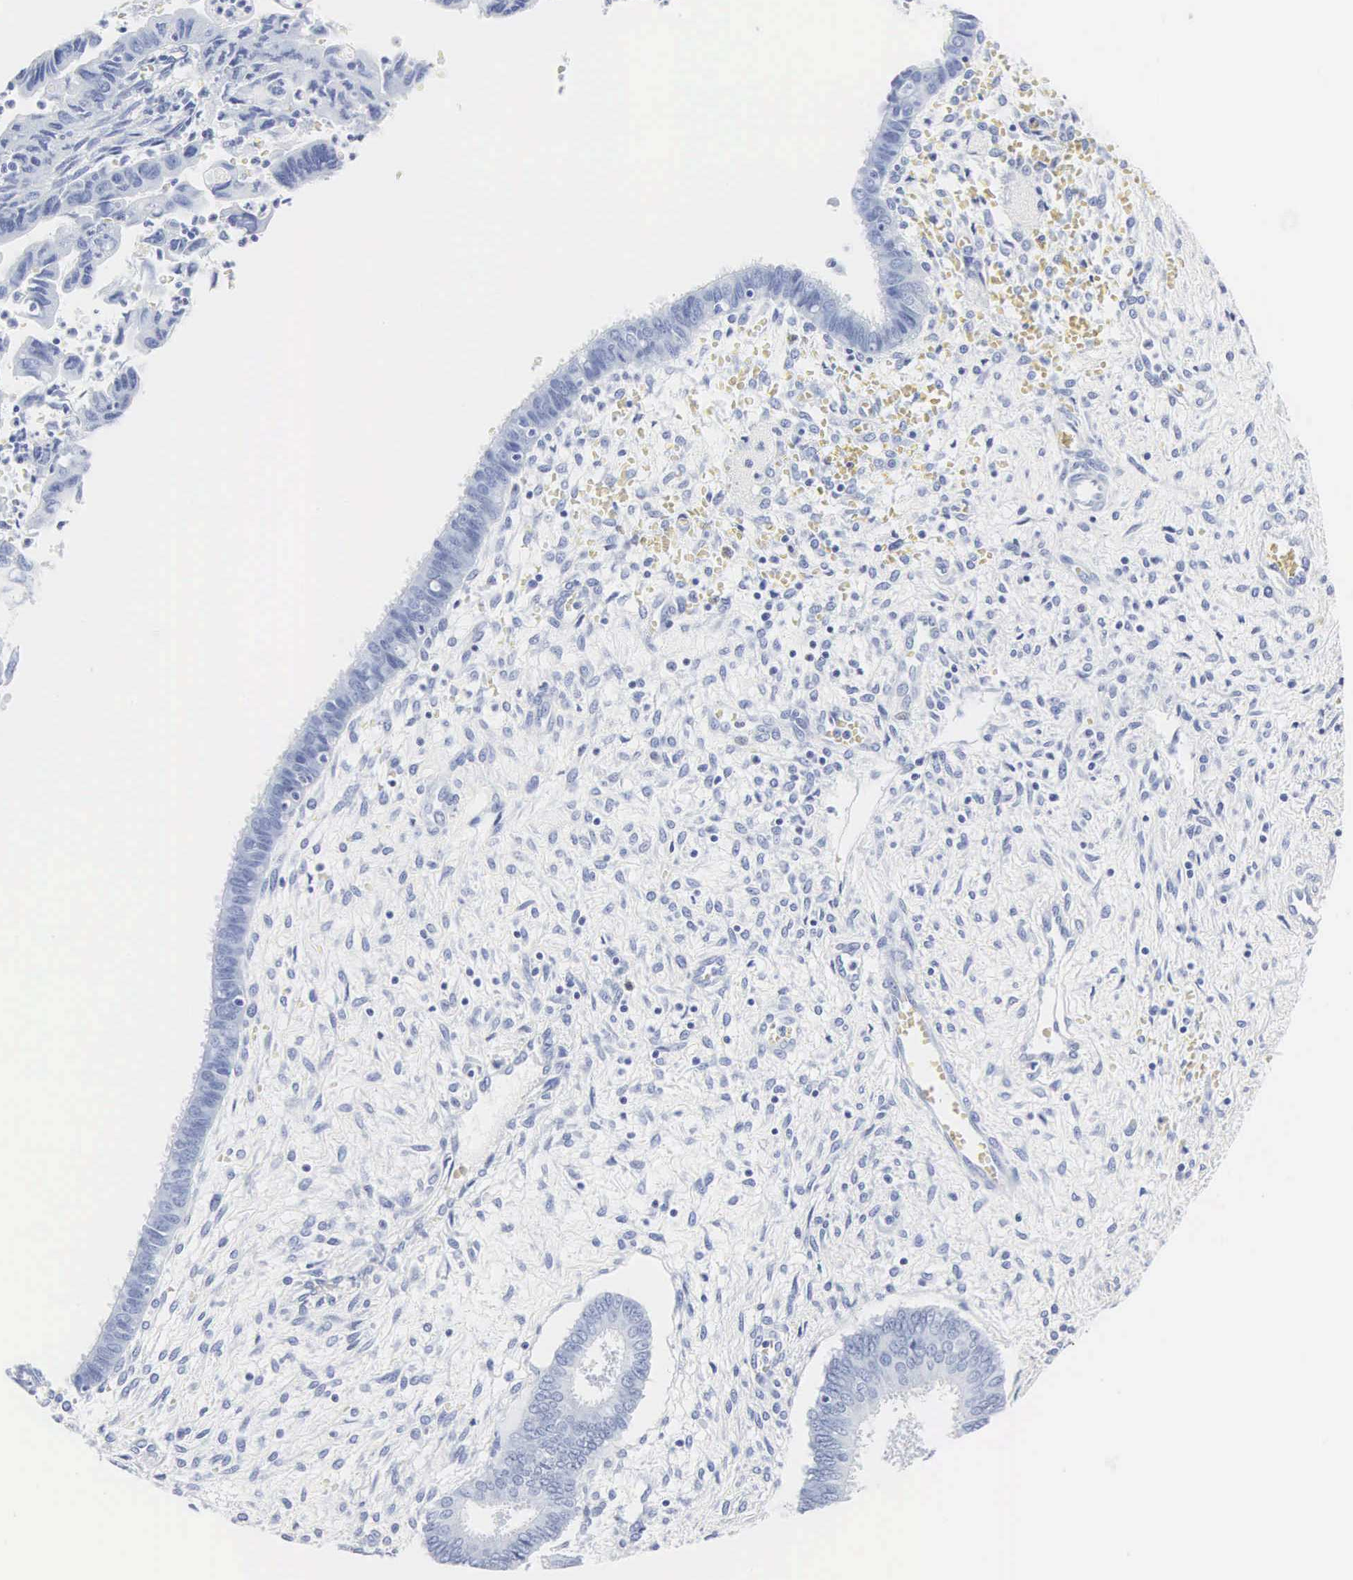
{"staining": {"intensity": "negative", "quantity": "none", "location": "none"}, "tissue": "cervical cancer", "cell_type": "Tumor cells", "image_type": "cancer", "snomed": [{"axis": "morphology", "description": "Normal tissue, NOS"}, {"axis": "morphology", "description": "Adenocarcinoma, NOS"}, {"axis": "topography", "description": "Cervix"}], "caption": "IHC micrograph of cervical cancer (adenocarcinoma) stained for a protein (brown), which demonstrates no expression in tumor cells.", "gene": "INS", "patient": {"sex": "female", "age": 34}}